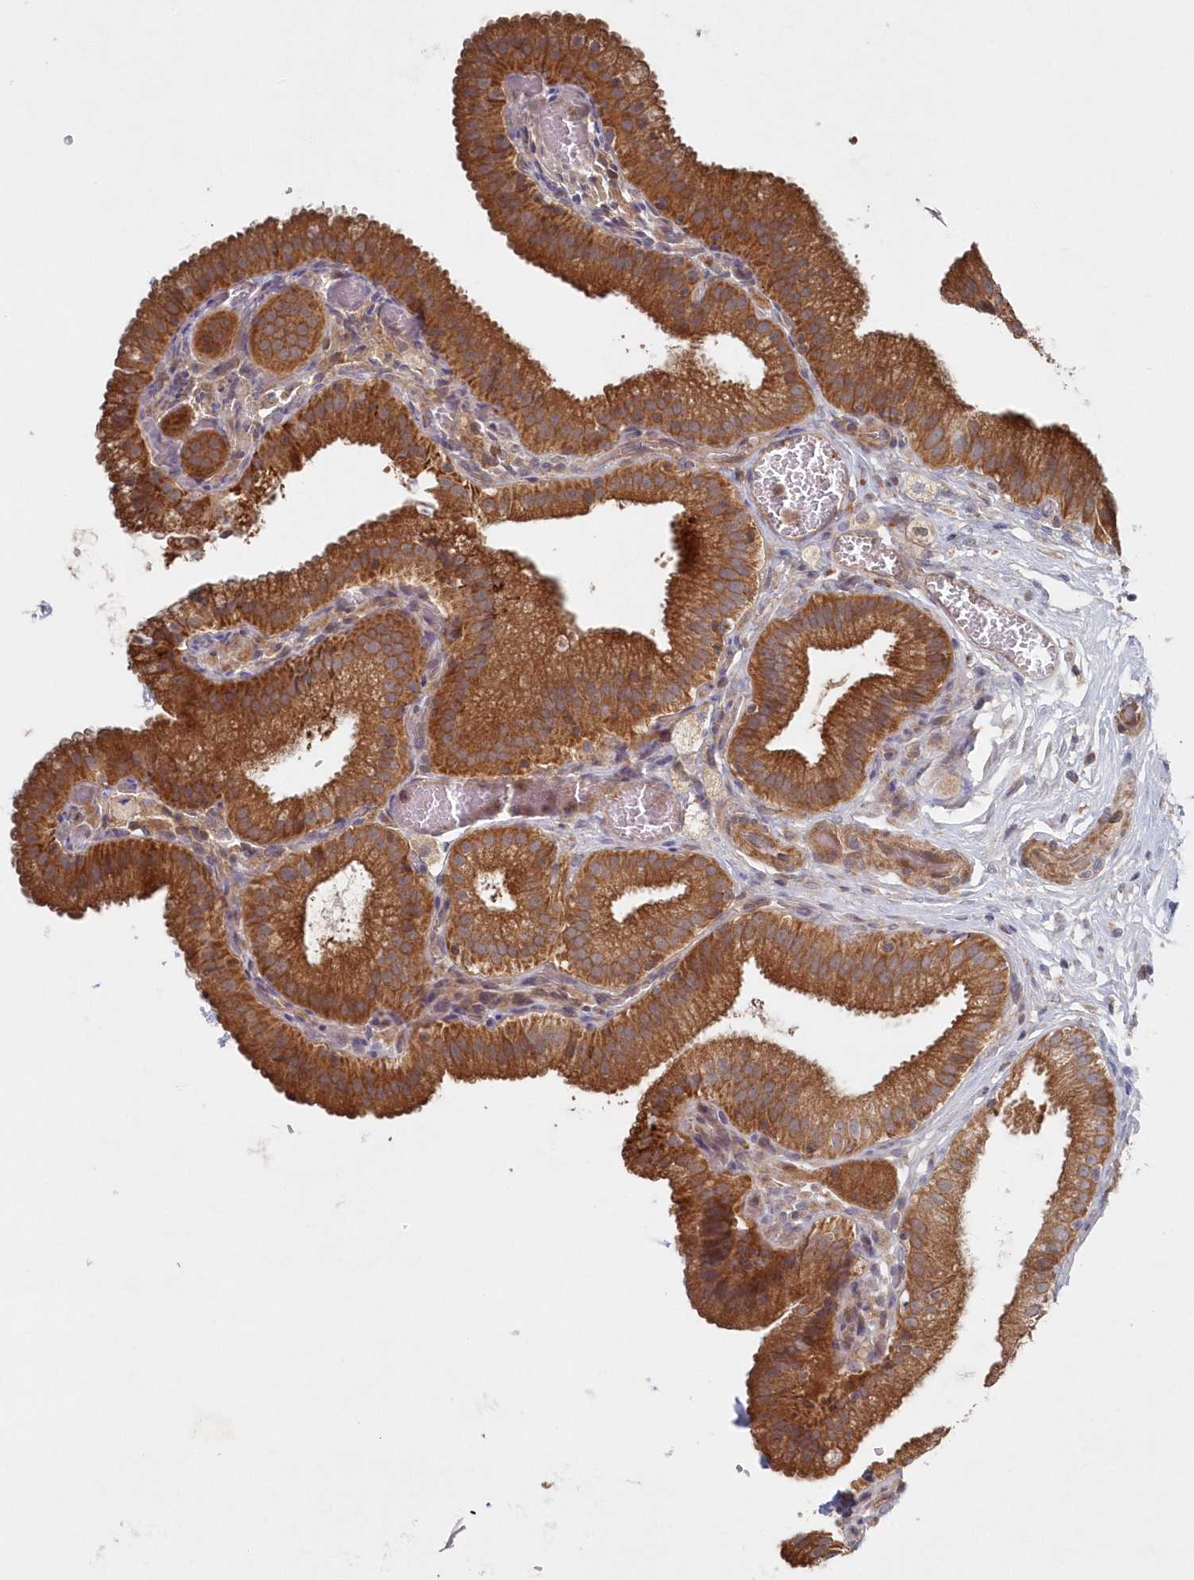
{"staining": {"intensity": "moderate", "quantity": ">75%", "location": "cytoplasmic/membranous"}, "tissue": "gallbladder", "cell_type": "Glandular cells", "image_type": "normal", "snomed": [{"axis": "morphology", "description": "Normal tissue, NOS"}, {"axis": "topography", "description": "Gallbladder"}], "caption": "A photomicrograph showing moderate cytoplasmic/membranous positivity in approximately >75% of glandular cells in normal gallbladder, as visualized by brown immunohistochemical staining.", "gene": "ASNSD1", "patient": {"sex": "male", "age": 54}}